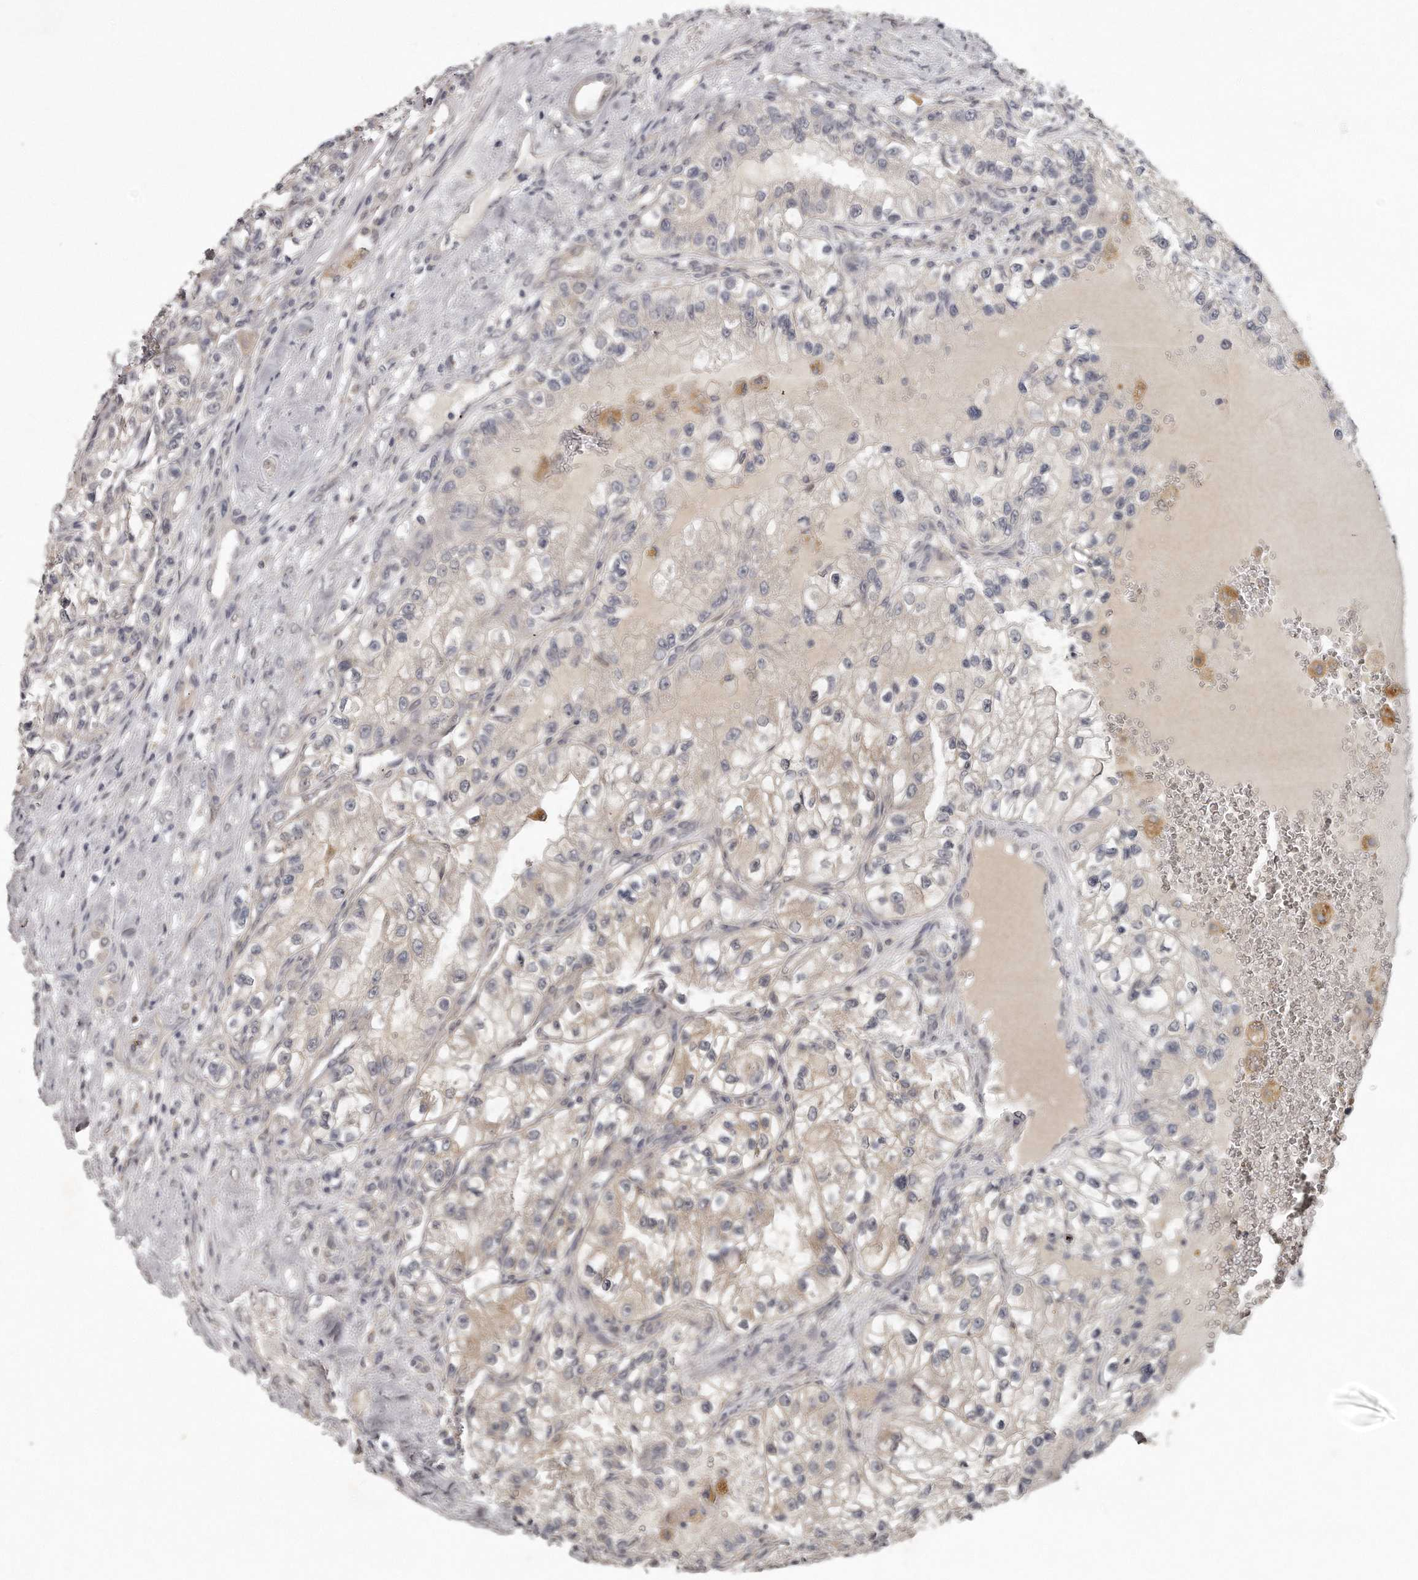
{"staining": {"intensity": "weak", "quantity": "<25%", "location": "cytoplasmic/membranous"}, "tissue": "renal cancer", "cell_type": "Tumor cells", "image_type": "cancer", "snomed": [{"axis": "morphology", "description": "Adenocarcinoma, NOS"}, {"axis": "topography", "description": "Kidney"}], "caption": "Renal cancer stained for a protein using immunohistochemistry exhibits no positivity tumor cells.", "gene": "GGCT", "patient": {"sex": "female", "age": 57}}